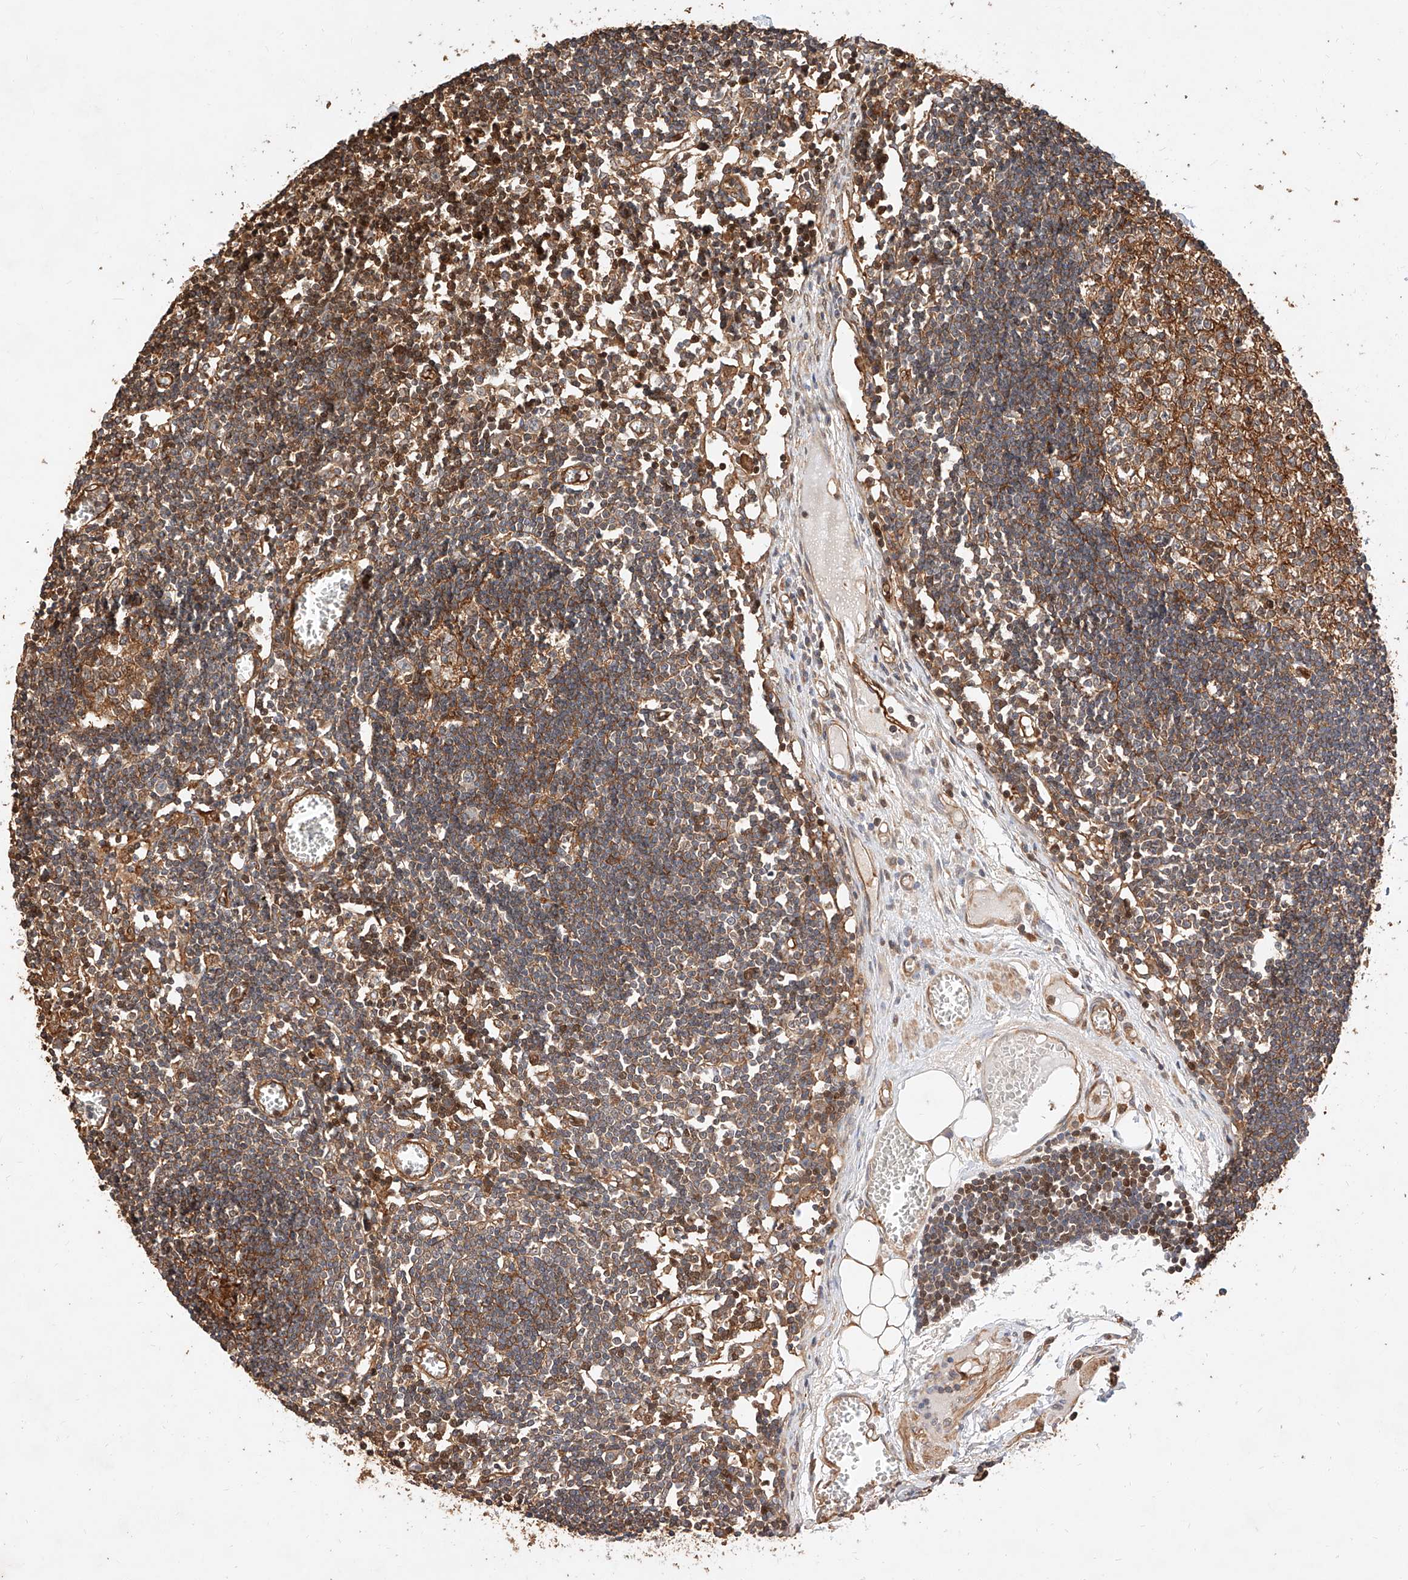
{"staining": {"intensity": "moderate", "quantity": ">75%", "location": "cytoplasmic/membranous"}, "tissue": "lymph node", "cell_type": "Germinal center cells", "image_type": "normal", "snomed": [{"axis": "morphology", "description": "Normal tissue, NOS"}, {"axis": "topography", "description": "Lymph node"}], "caption": "Immunohistochemical staining of benign lymph node displays medium levels of moderate cytoplasmic/membranous expression in about >75% of germinal center cells.", "gene": "GHDC", "patient": {"sex": "female", "age": 11}}